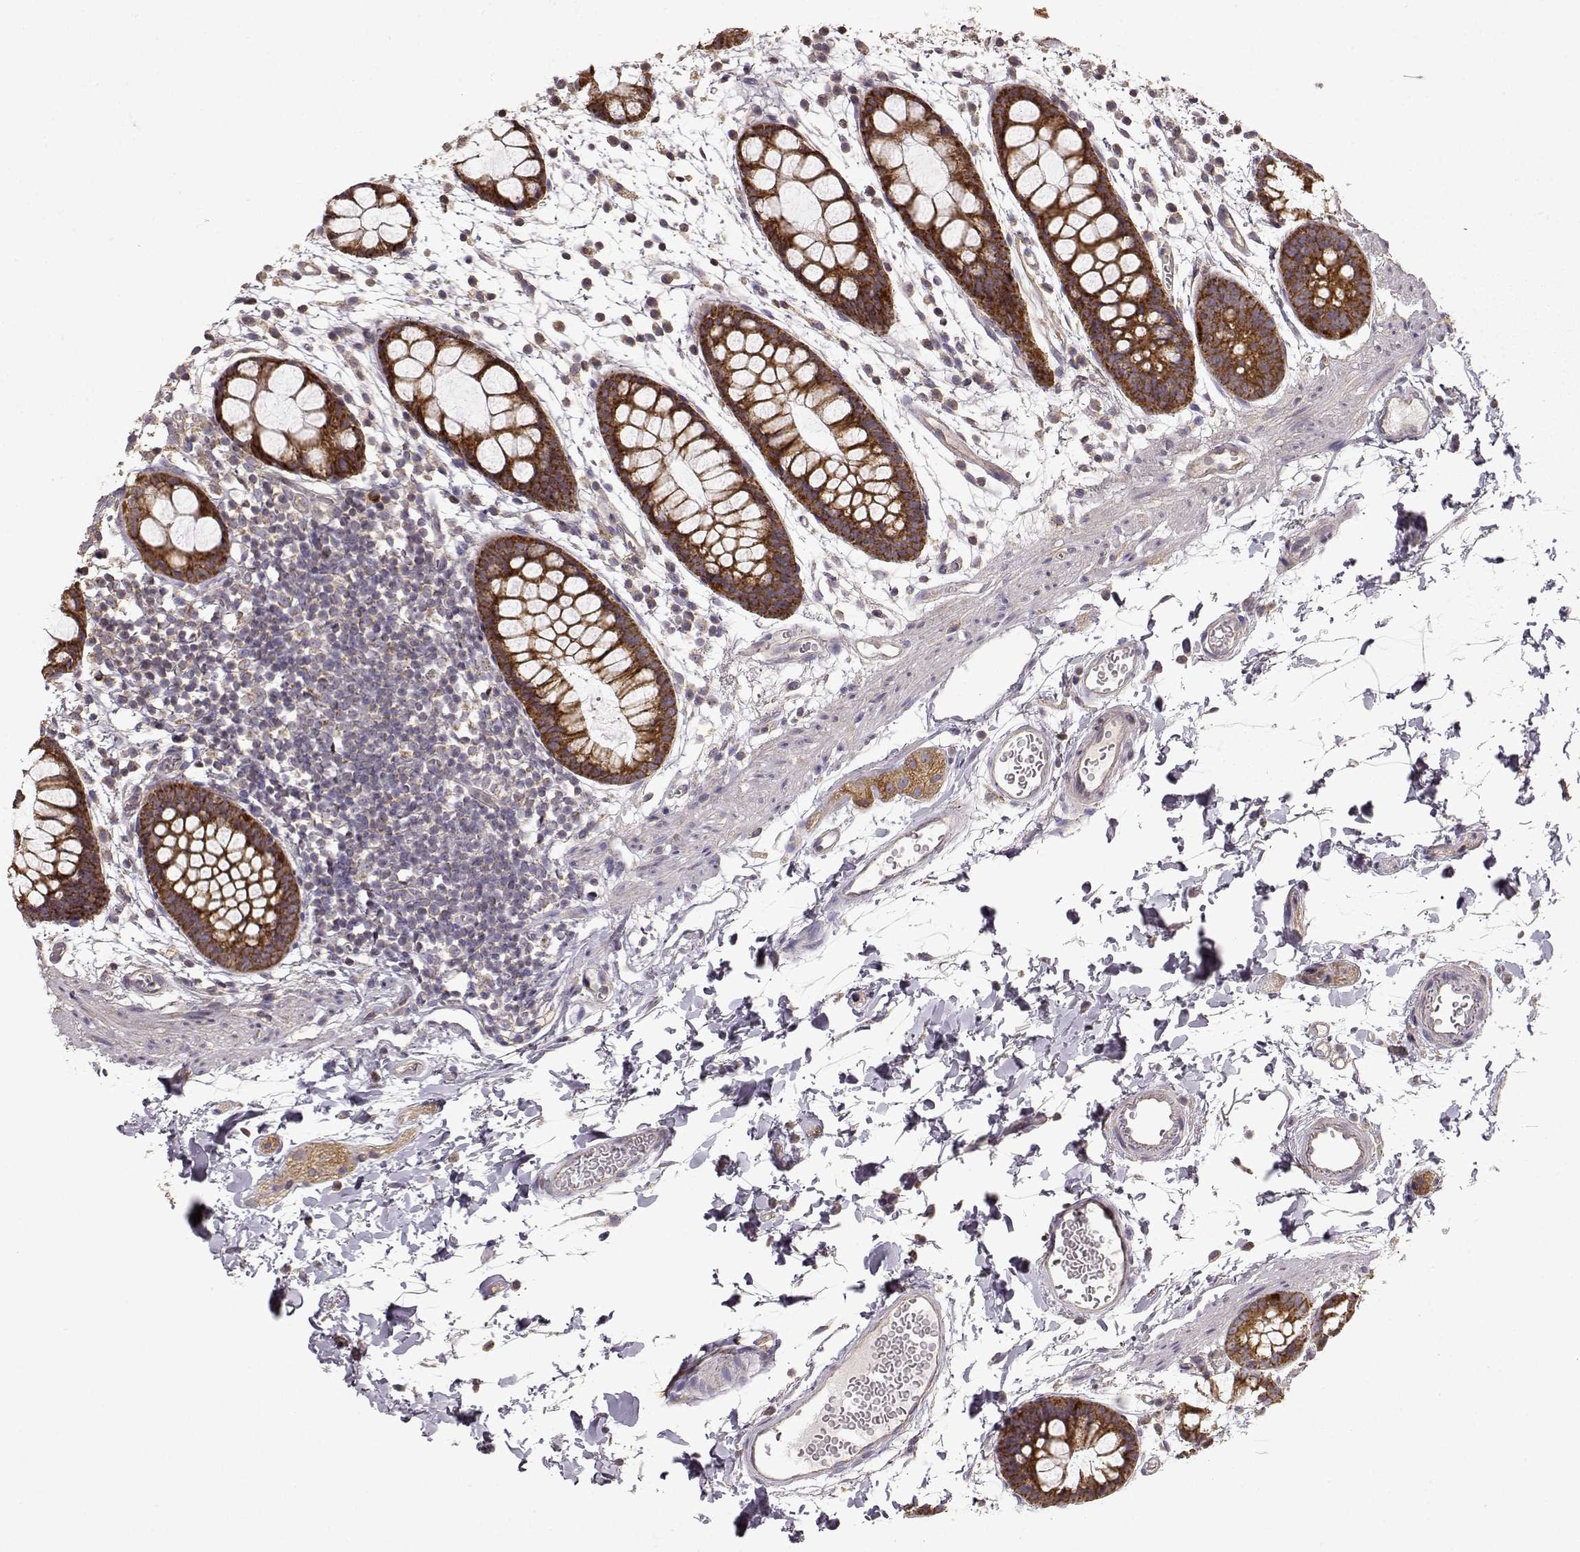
{"staining": {"intensity": "strong", "quantity": ">75%", "location": "cytoplasmic/membranous"}, "tissue": "rectum", "cell_type": "Glandular cells", "image_type": "normal", "snomed": [{"axis": "morphology", "description": "Normal tissue, NOS"}, {"axis": "topography", "description": "Rectum"}], "caption": "Immunohistochemical staining of unremarkable rectum exhibits high levels of strong cytoplasmic/membranous expression in approximately >75% of glandular cells. (DAB (3,3'-diaminobenzidine) IHC with brightfield microscopy, high magnification).", "gene": "ERBB3", "patient": {"sex": "male", "age": 57}}